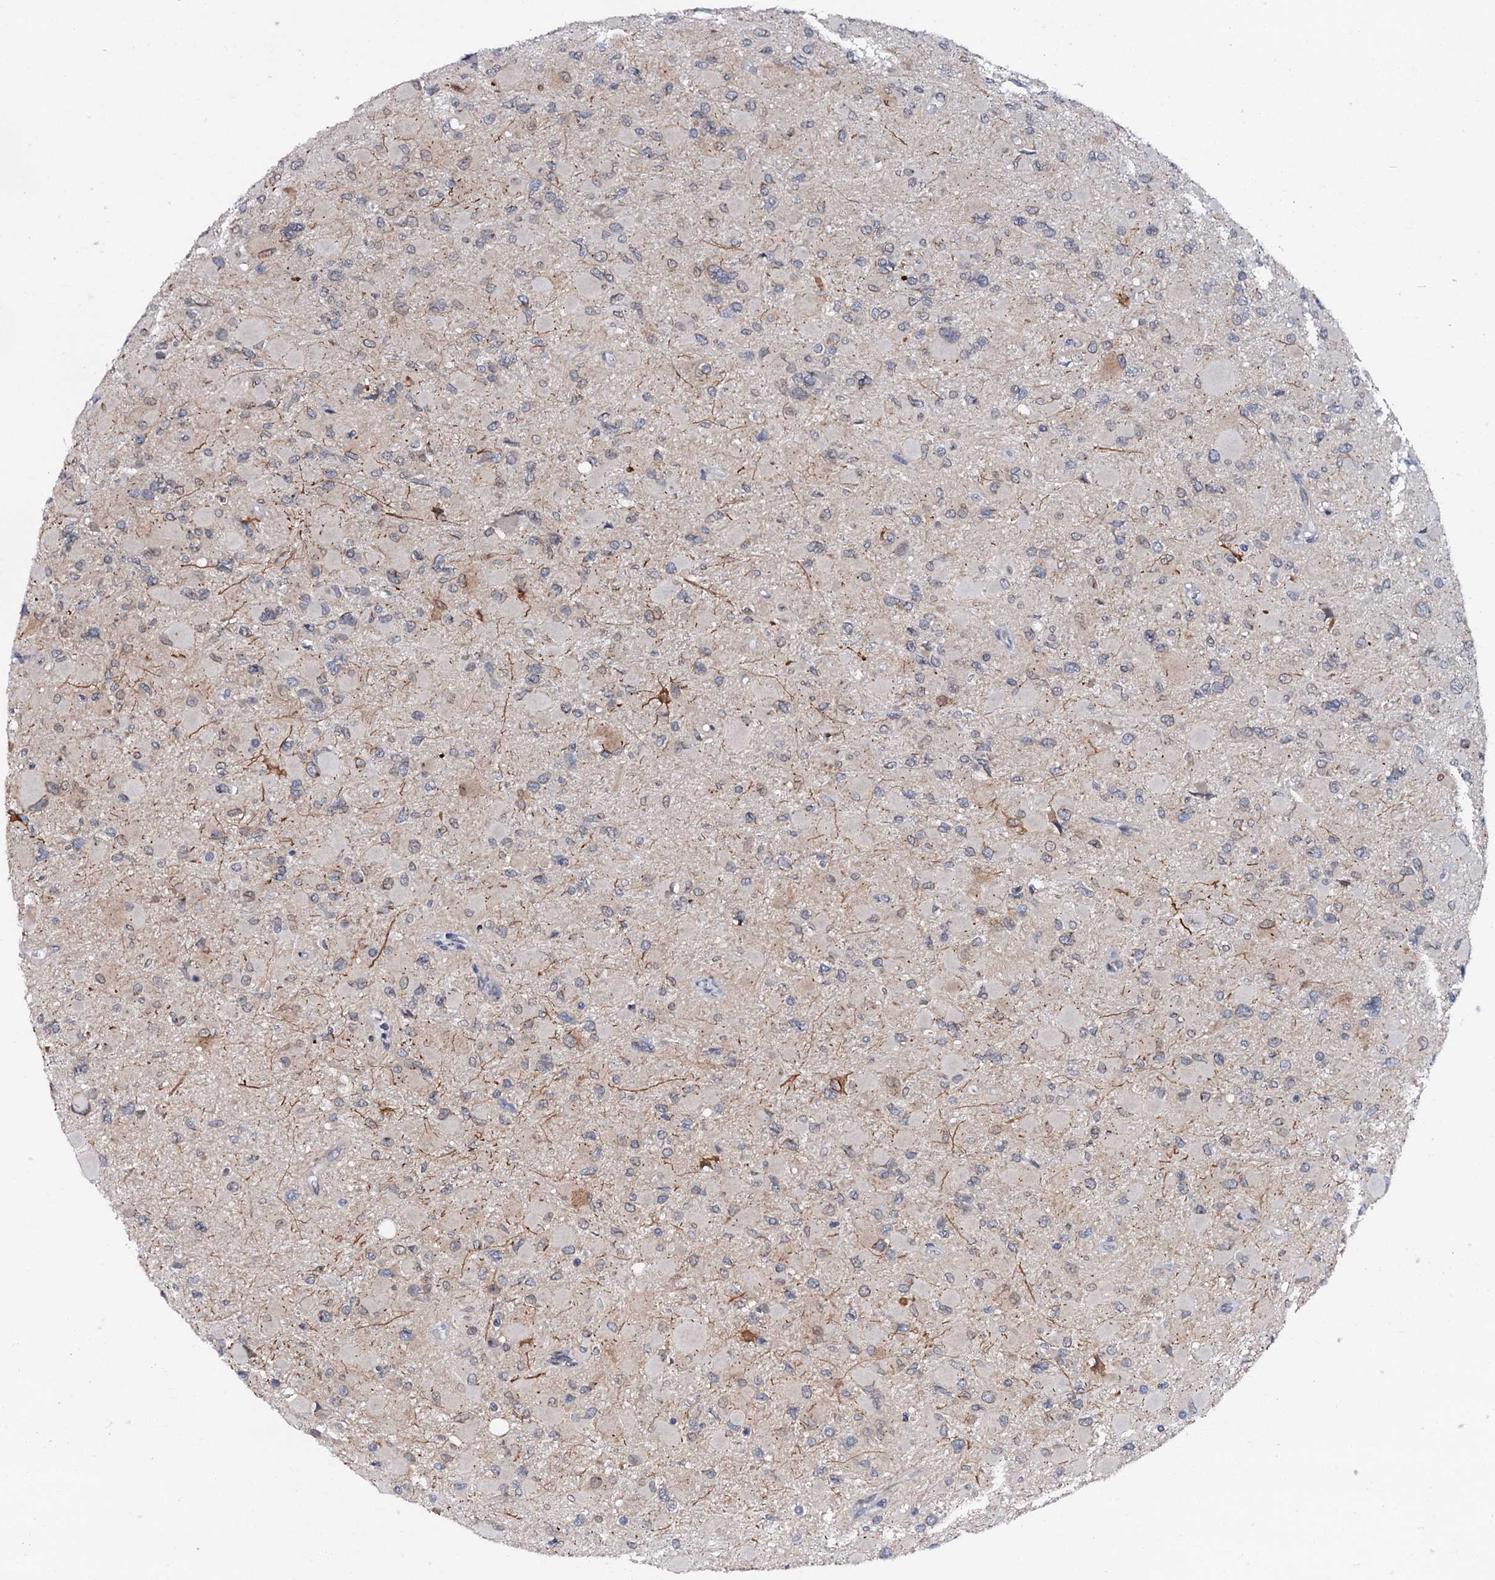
{"staining": {"intensity": "weak", "quantity": "<25%", "location": "cytoplasmic/membranous,nuclear"}, "tissue": "glioma", "cell_type": "Tumor cells", "image_type": "cancer", "snomed": [{"axis": "morphology", "description": "Glioma, malignant, High grade"}, {"axis": "topography", "description": "Cerebral cortex"}], "caption": "This is an immunohistochemistry (IHC) histopathology image of human glioma. There is no staining in tumor cells.", "gene": "SNTA1", "patient": {"sex": "female", "age": 36}}